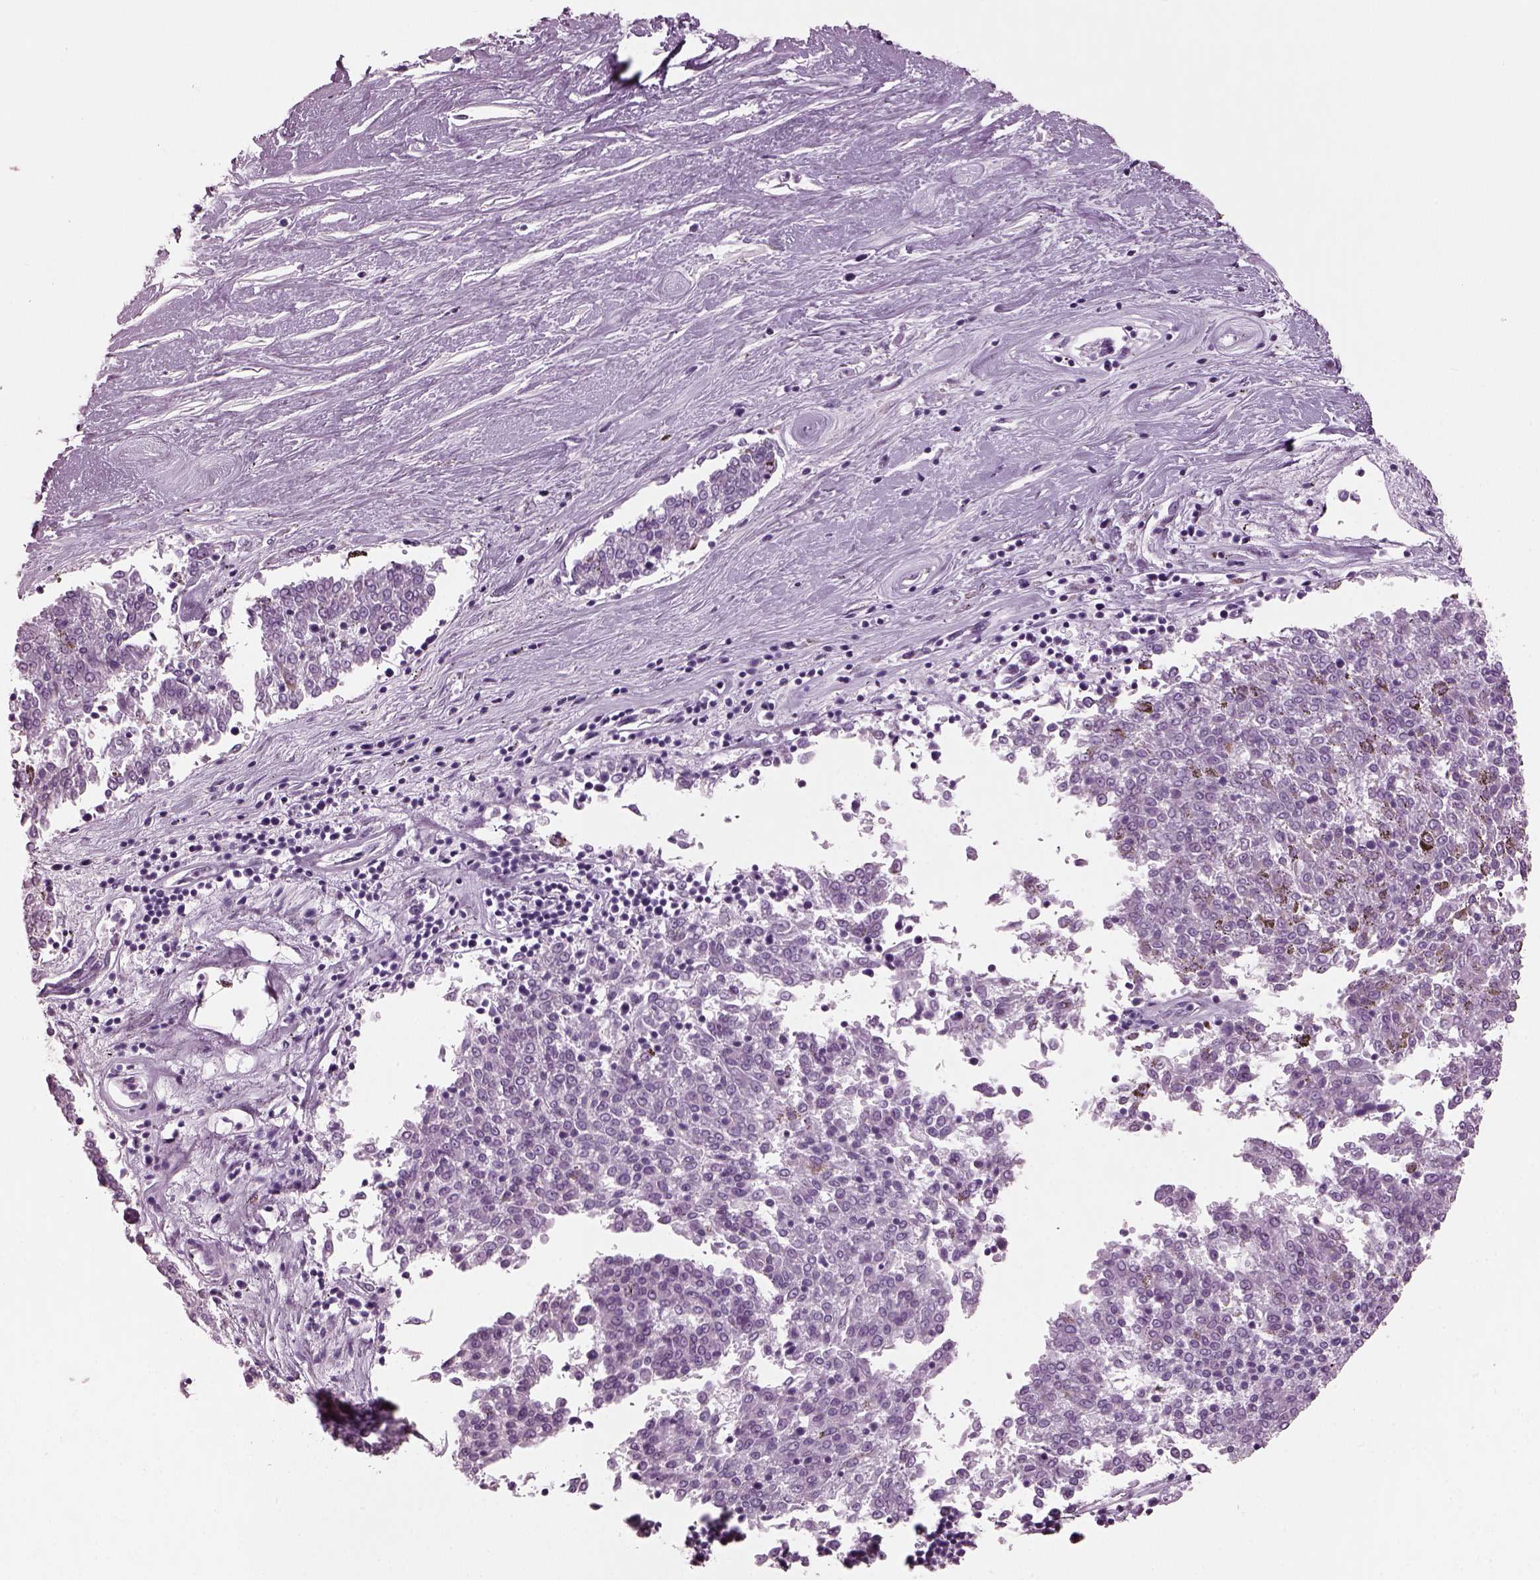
{"staining": {"intensity": "negative", "quantity": "none", "location": "none"}, "tissue": "melanoma", "cell_type": "Tumor cells", "image_type": "cancer", "snomed": [{"axis": "morphology", "description": "Malignant melanoma, NOS"}, {"axis": "topography", "description": "Skin"}], "caption": "This histopathology image is of melanoma stained with IHC to label a protein in brown with the nuclei are counter-stained blue. There is no staining in tumor cells. The staining was performed using DAB to visualize the protein expression in brown, while the nuclei were stained in blue with hematoxylin (Magnification: 20x).", "gene": "PRR9", "patient": {"sex": "female", "age": 72}}